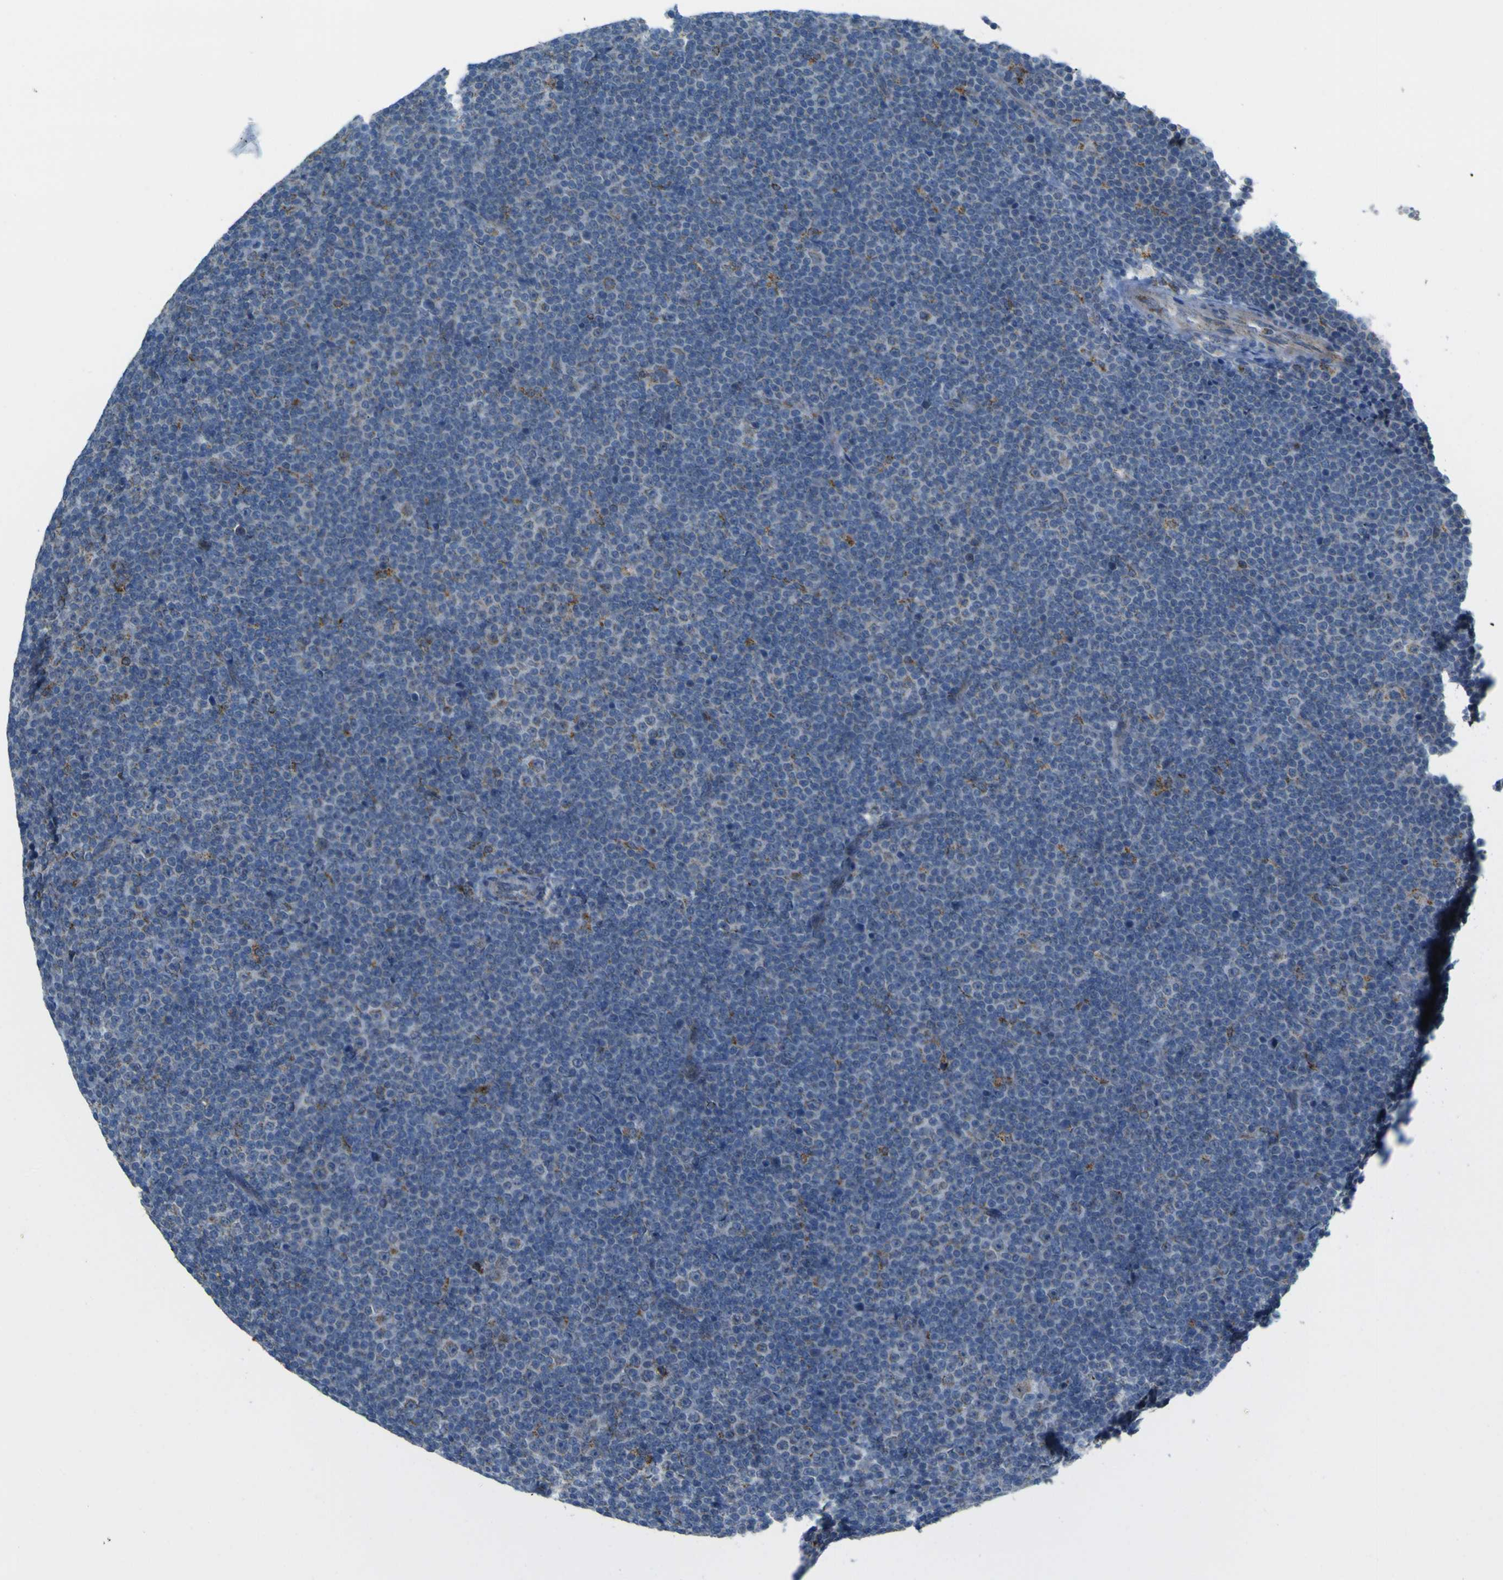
{"staining": {"intensity": "moderate", "quantity": "<25%", "location": "cytoplasmic/membranous"}, "tissue": "lymphoma", "cell_type": "Tumor cells", "image_type": "cancer", "snomed": [{"axis": "morphology", "description": "Malignant lymphoma, non-Hodgkin's type, Low grade"}, {"axis": "topography", "description": "Lymph node"}], "caption": "Human low-grade malignant lymphoma, non-Hodgkin's type stained with a brown dye demonstrates moderate cytoplasmic/membranous positive expression in approximately <25% of tumor cells.", "gene": "ACBD5", "patient": {"sex": "female", "age": 67}}